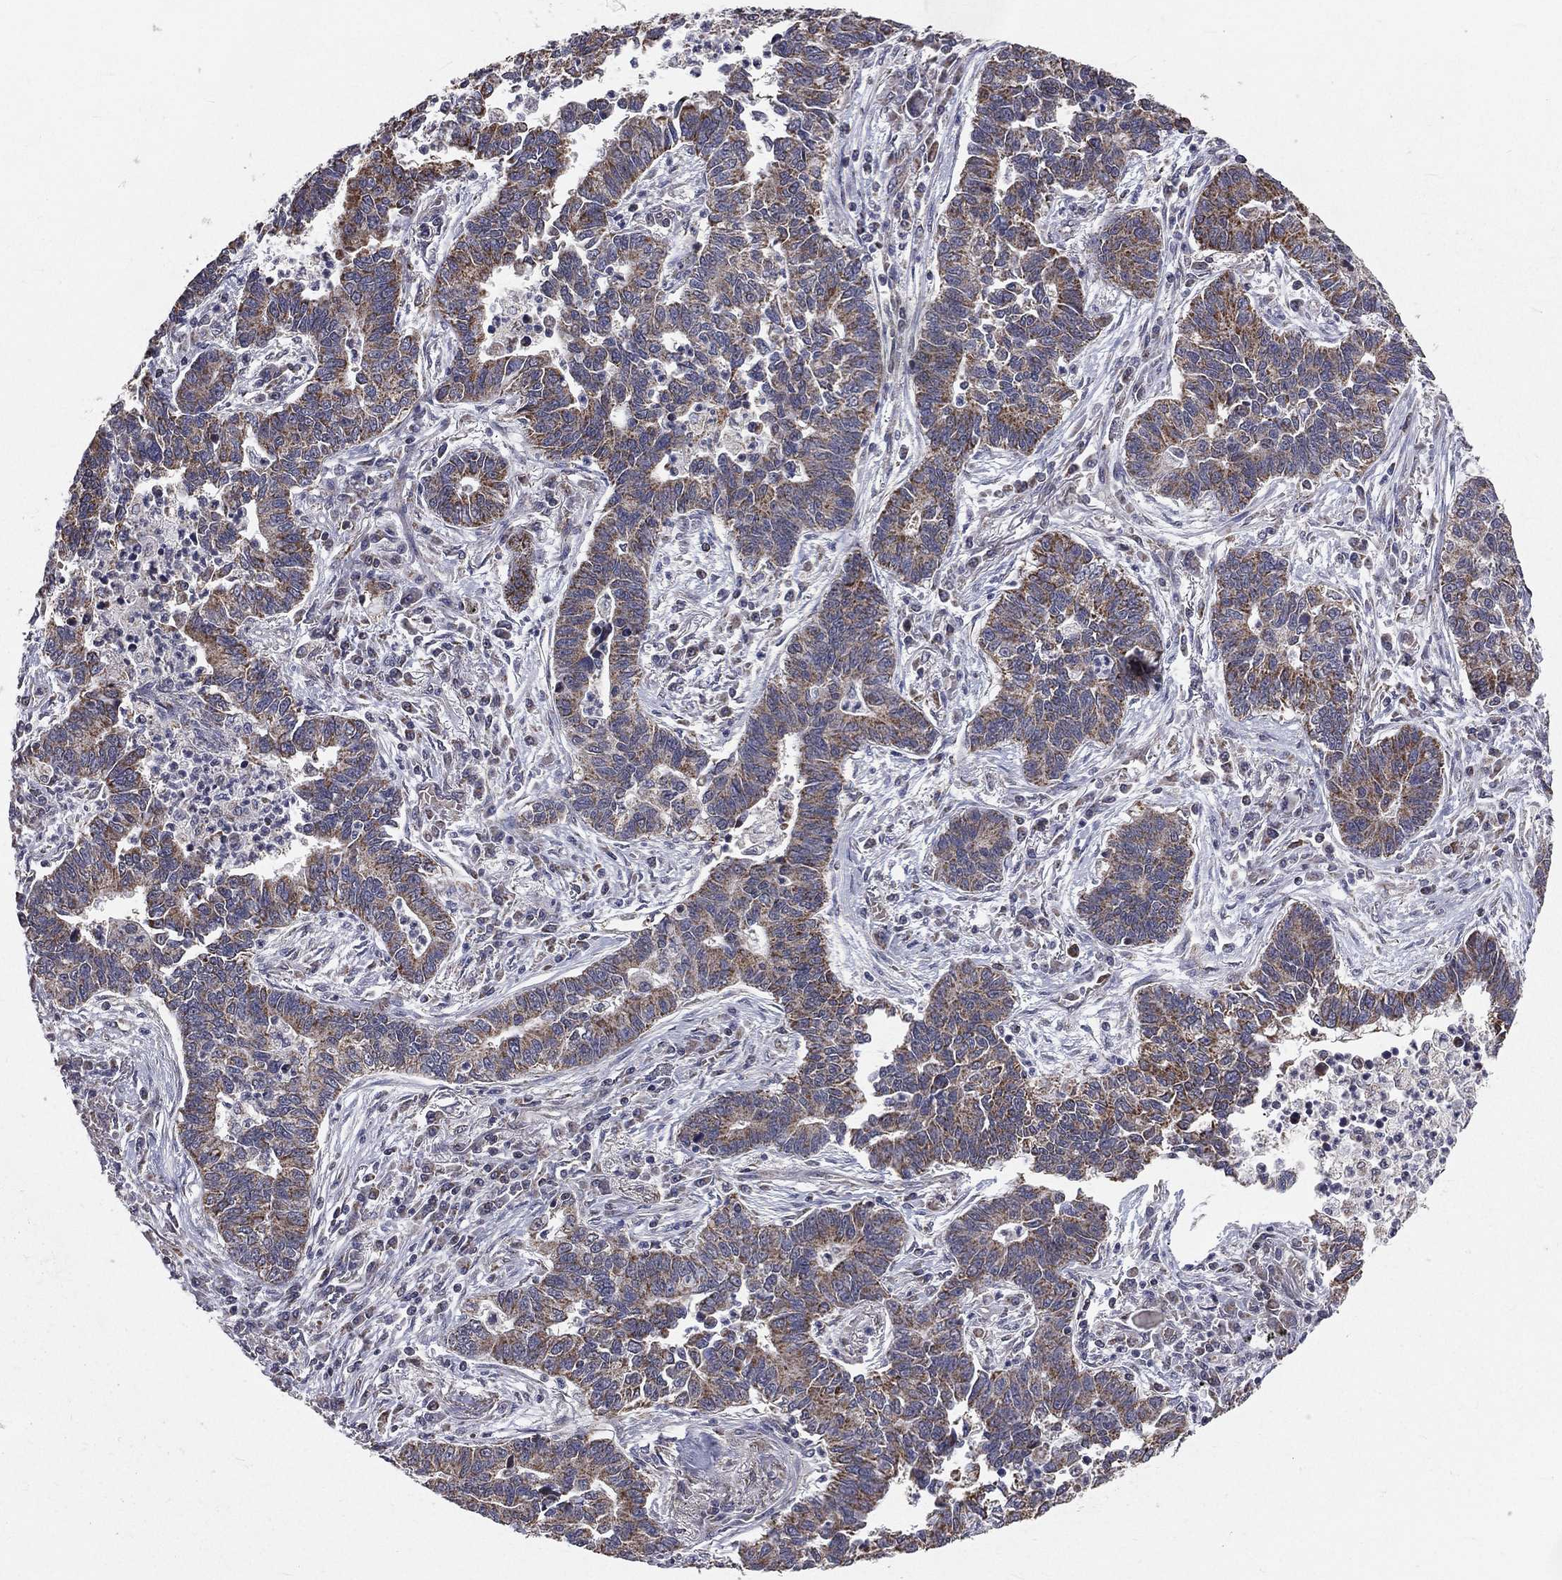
{"staining": {"intensity": "moderate", "quantity": "<25%", "location": "cytoplasmic/membranous"}, "tissue": "lung cancer", "cell_type": "Tumor cells", "image_type": "cancer", "snomed": [{"axis": "morphology", "description": "Adenocarcinoma, NOS"}, {"axis": "topography", "description": "Lung"}], "caption": "Human lung cancer (adenocarcinoma) stained with a brown dye demonstrates moderate cytoplasmic/membranous positive expression in about <25% of tumor cells.", "gene": "MRPL46", "patient": {"sex": "female", "age": 57}}